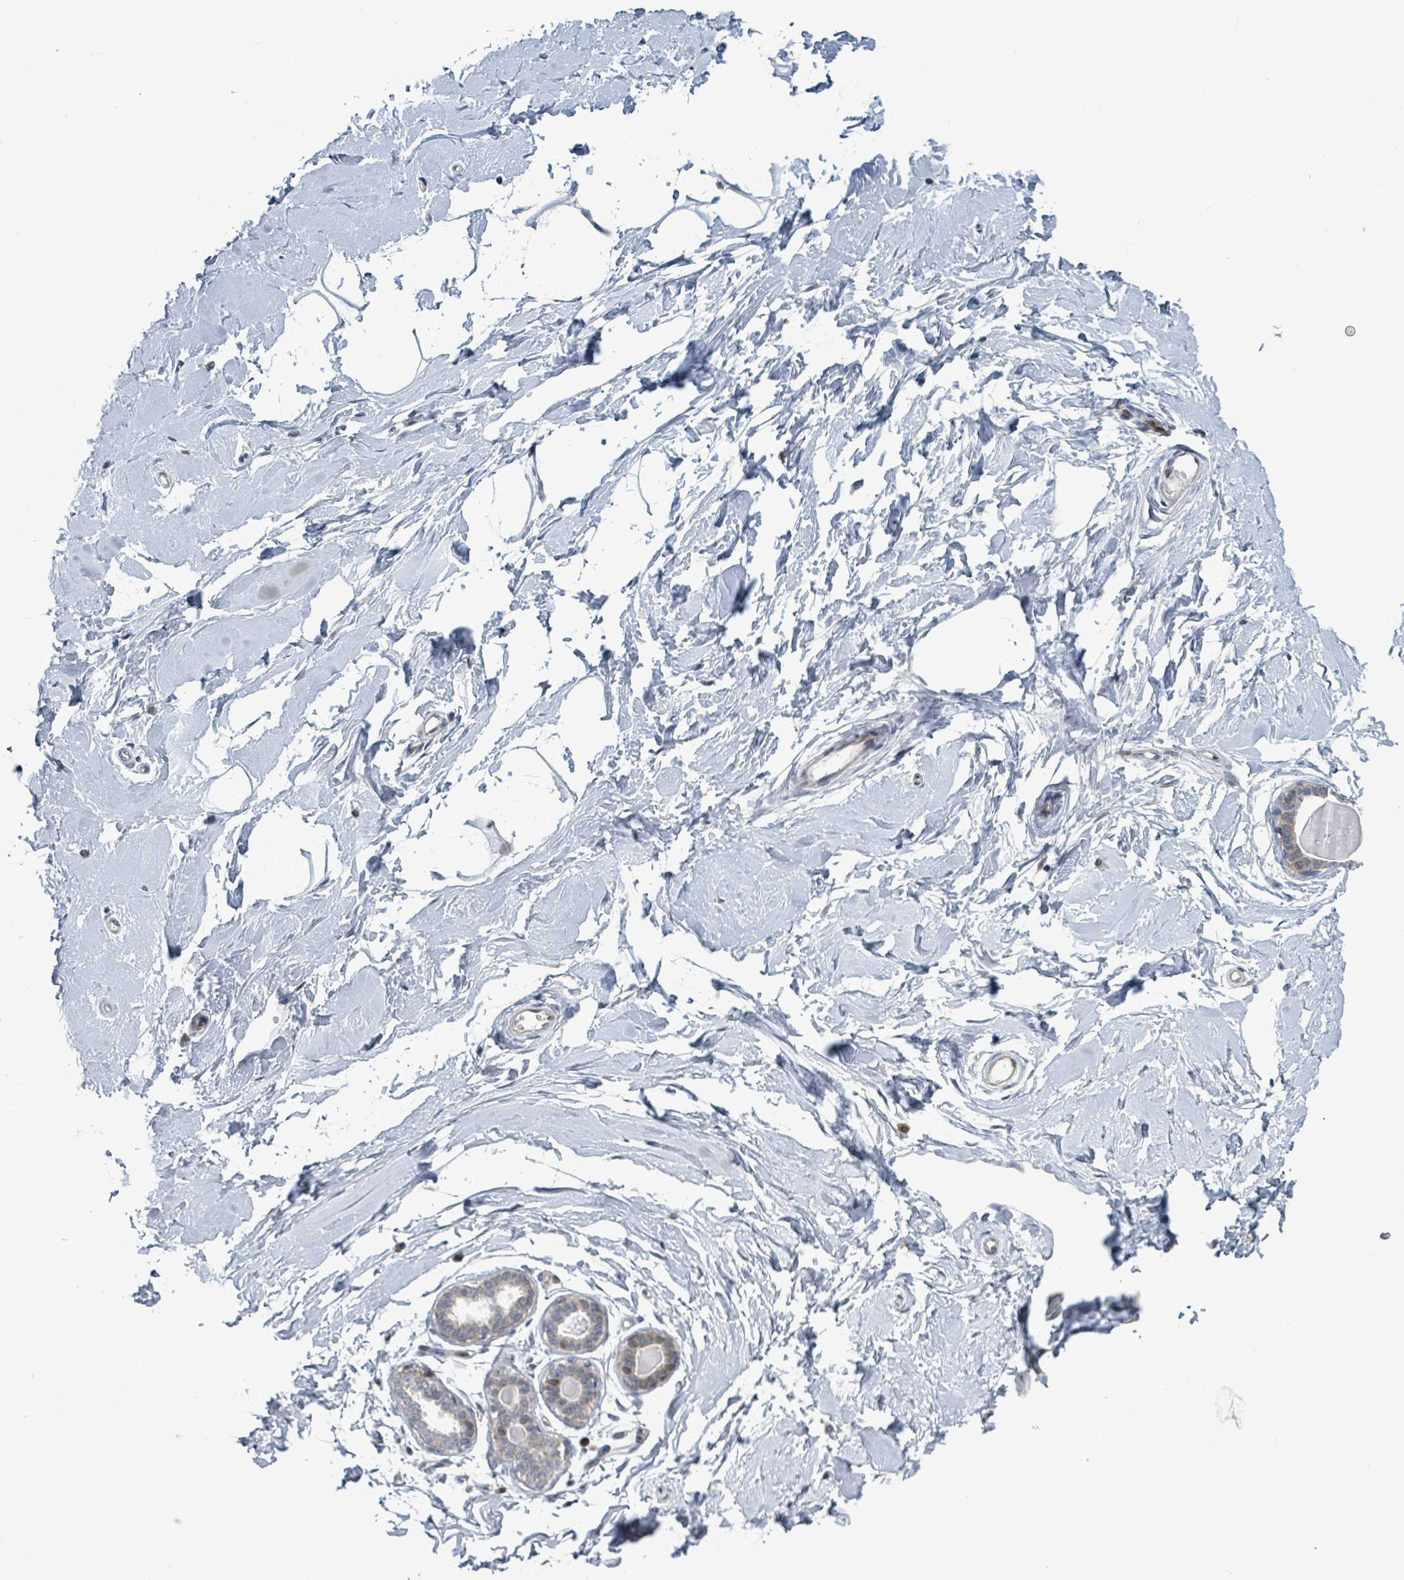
{"staining": {"intensity": "negative", "quantity": "none", "location": "none"}, "tissue": "breast", "cell_type": "Adipocytes", "image_type": "normal", "snomed": [{"axis": "morphology", "description": "Normal tissue, NOS"}, {"axis": "topography", "description": "Breast"}], "caption": "Immunohistochemistry (IHC) histopathology image of unremarkable breast: breast stained with DAB shows no significant protein staining in adipocytes.", "gene": "RPL32", "patient": {"sex": "female", "age": 23}}